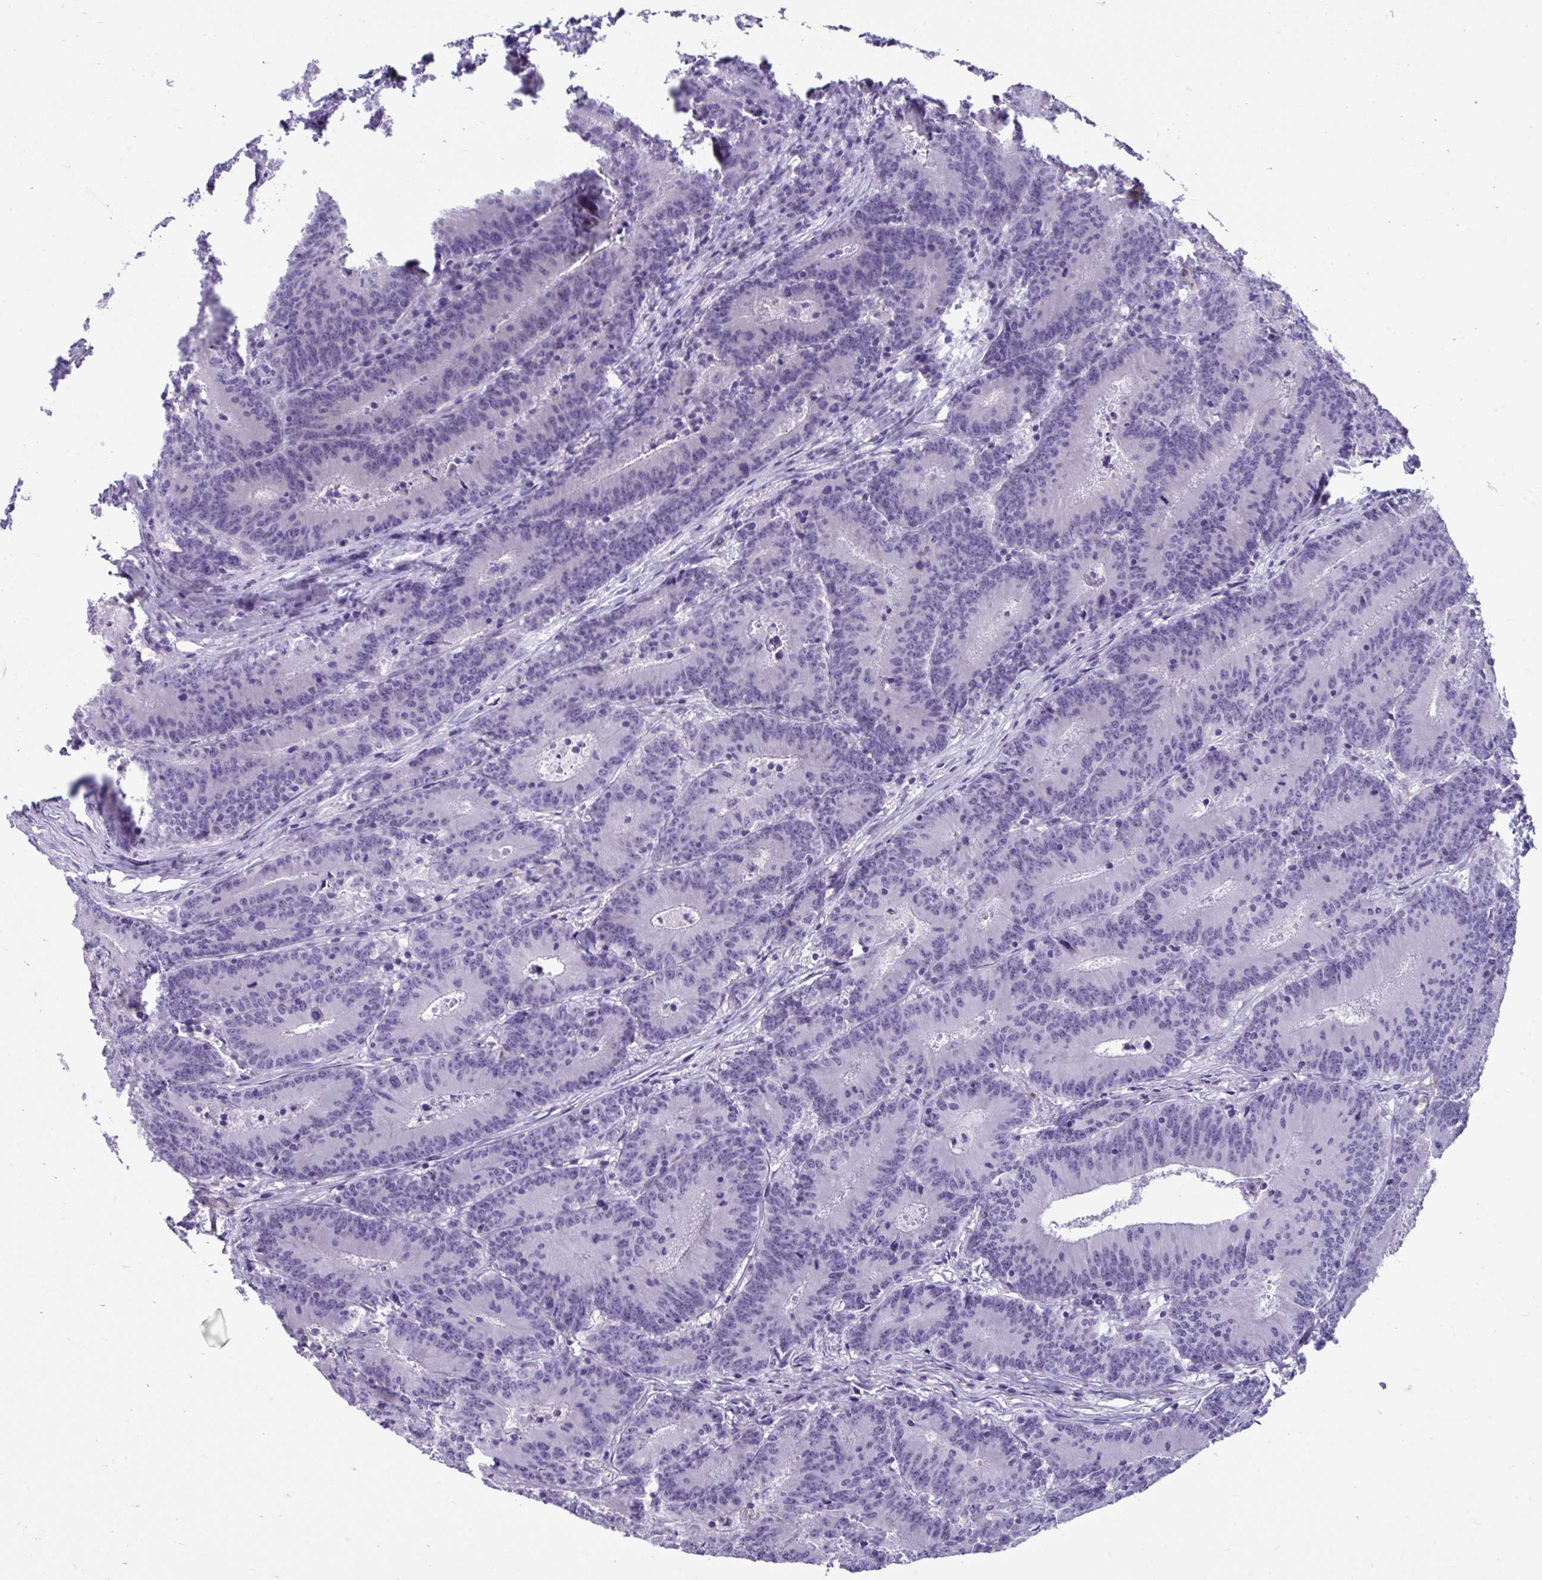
{"staining": {"intensity": "negative", "quantity": "none", "location": "none"}, "tissue": "colorectal cancer", "cell_type": "Tumor cells", "image_type": "cancer", "snomed": [{"axis": "morphology", "description": "Adenocarcinoma, NOS"}, {"axis": "topography", "description": "Colon"}], "caption": "Tumor cells show no significant protein positivity in colorectal cancer (adenocarcinoma).", "gene": "PIGZ", "patient": {"sex": "female", "age": 78}}